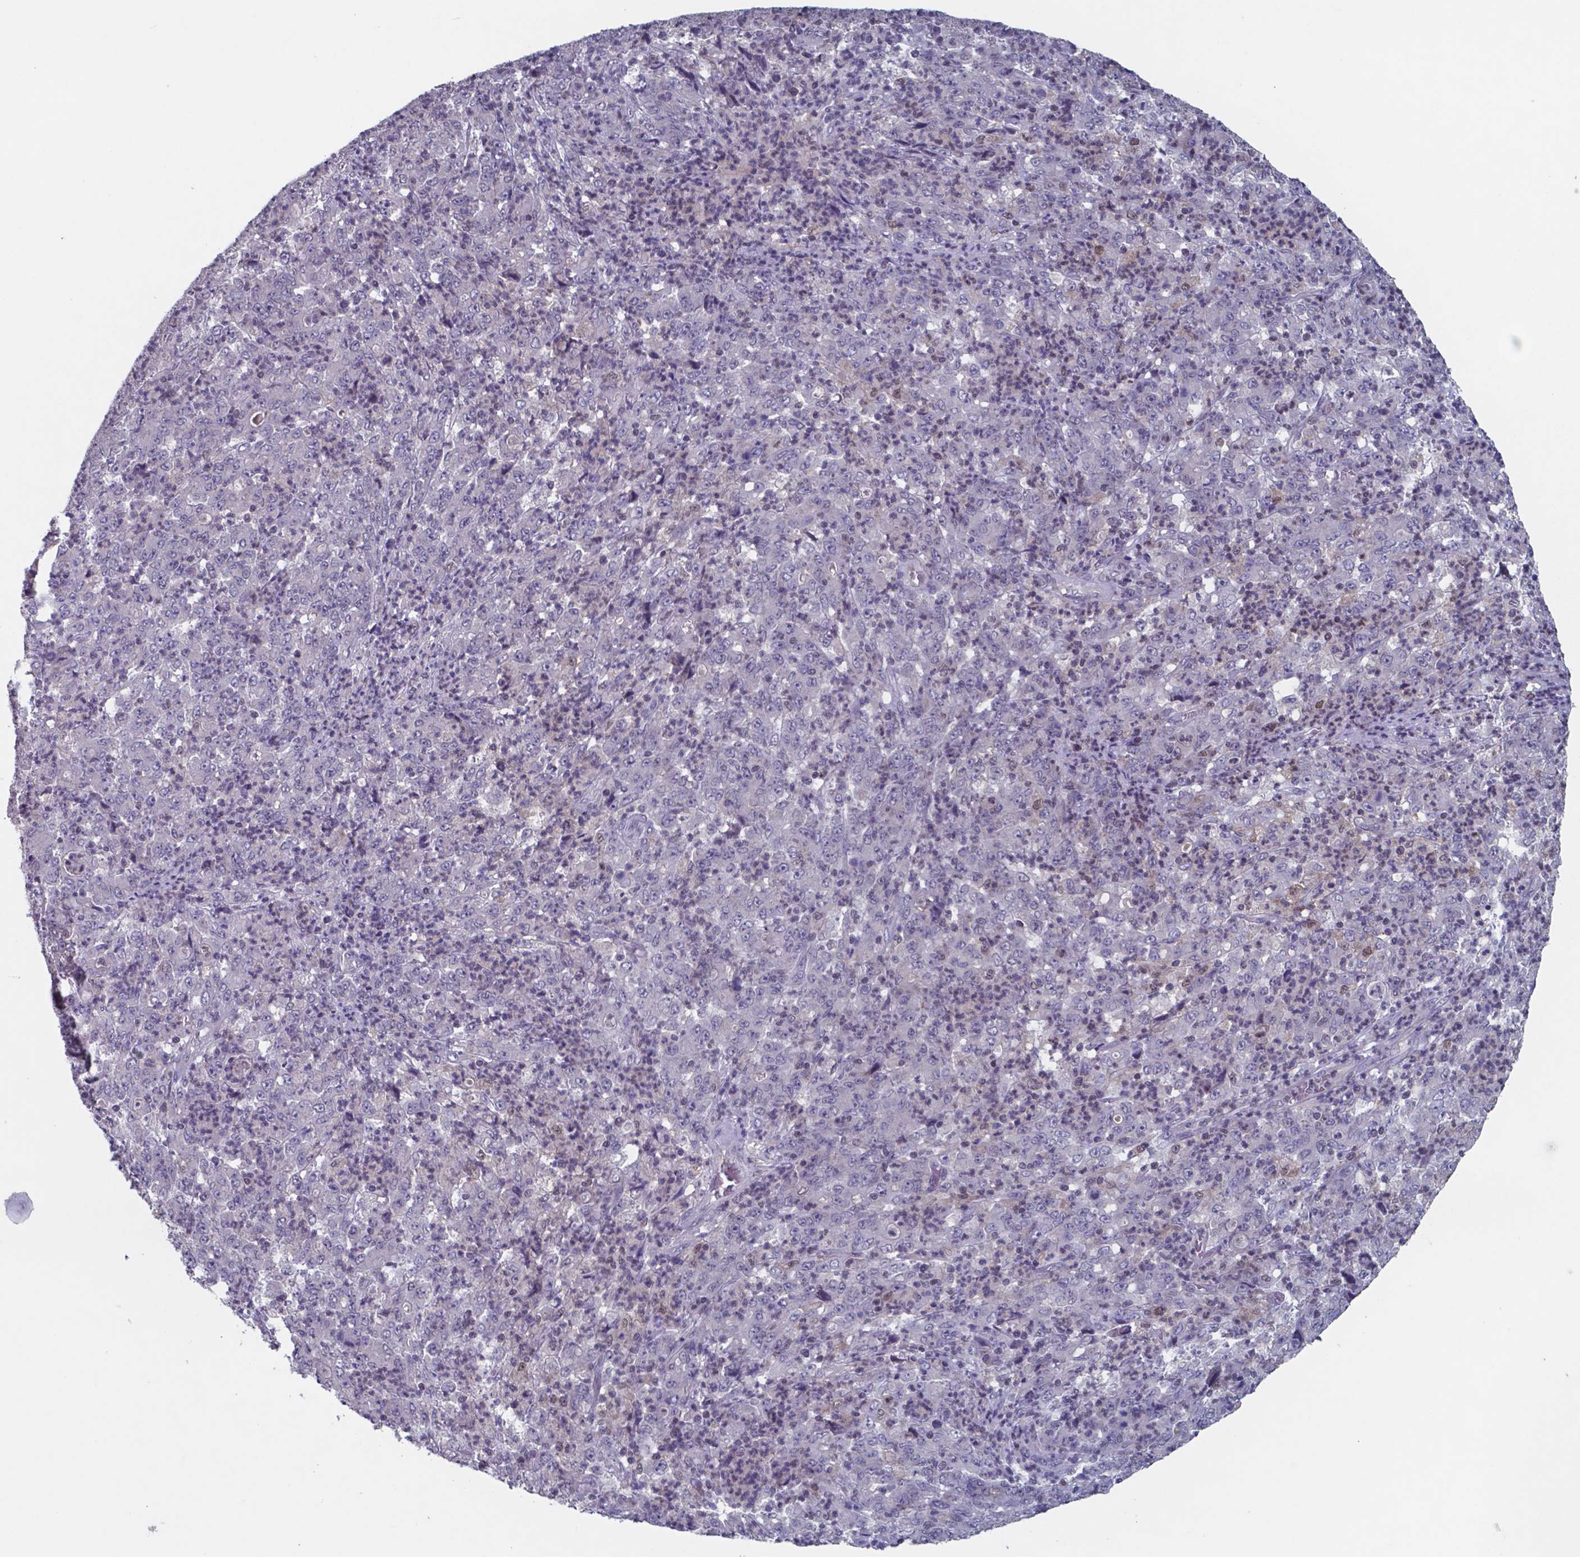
{"staining": {"intensity": "negative", "quantity": "none", "location": "none"}, "tissue": "stomach cancer", "cell_type": "Tumor cells", "image_type": "cancer", "snomed": [{"axis": "morphology", "description": "Adenocarcinoma, NOS"}, {"axis": "topography", "description": "Stomach, lower"}], "caption": "This is an immunohistochemistry (IHC) image of stomach adenocarcinoma. There is no expression in tumor cells.", "gene": "TDP2", "patient": {"sex": "female", "age": 71}}